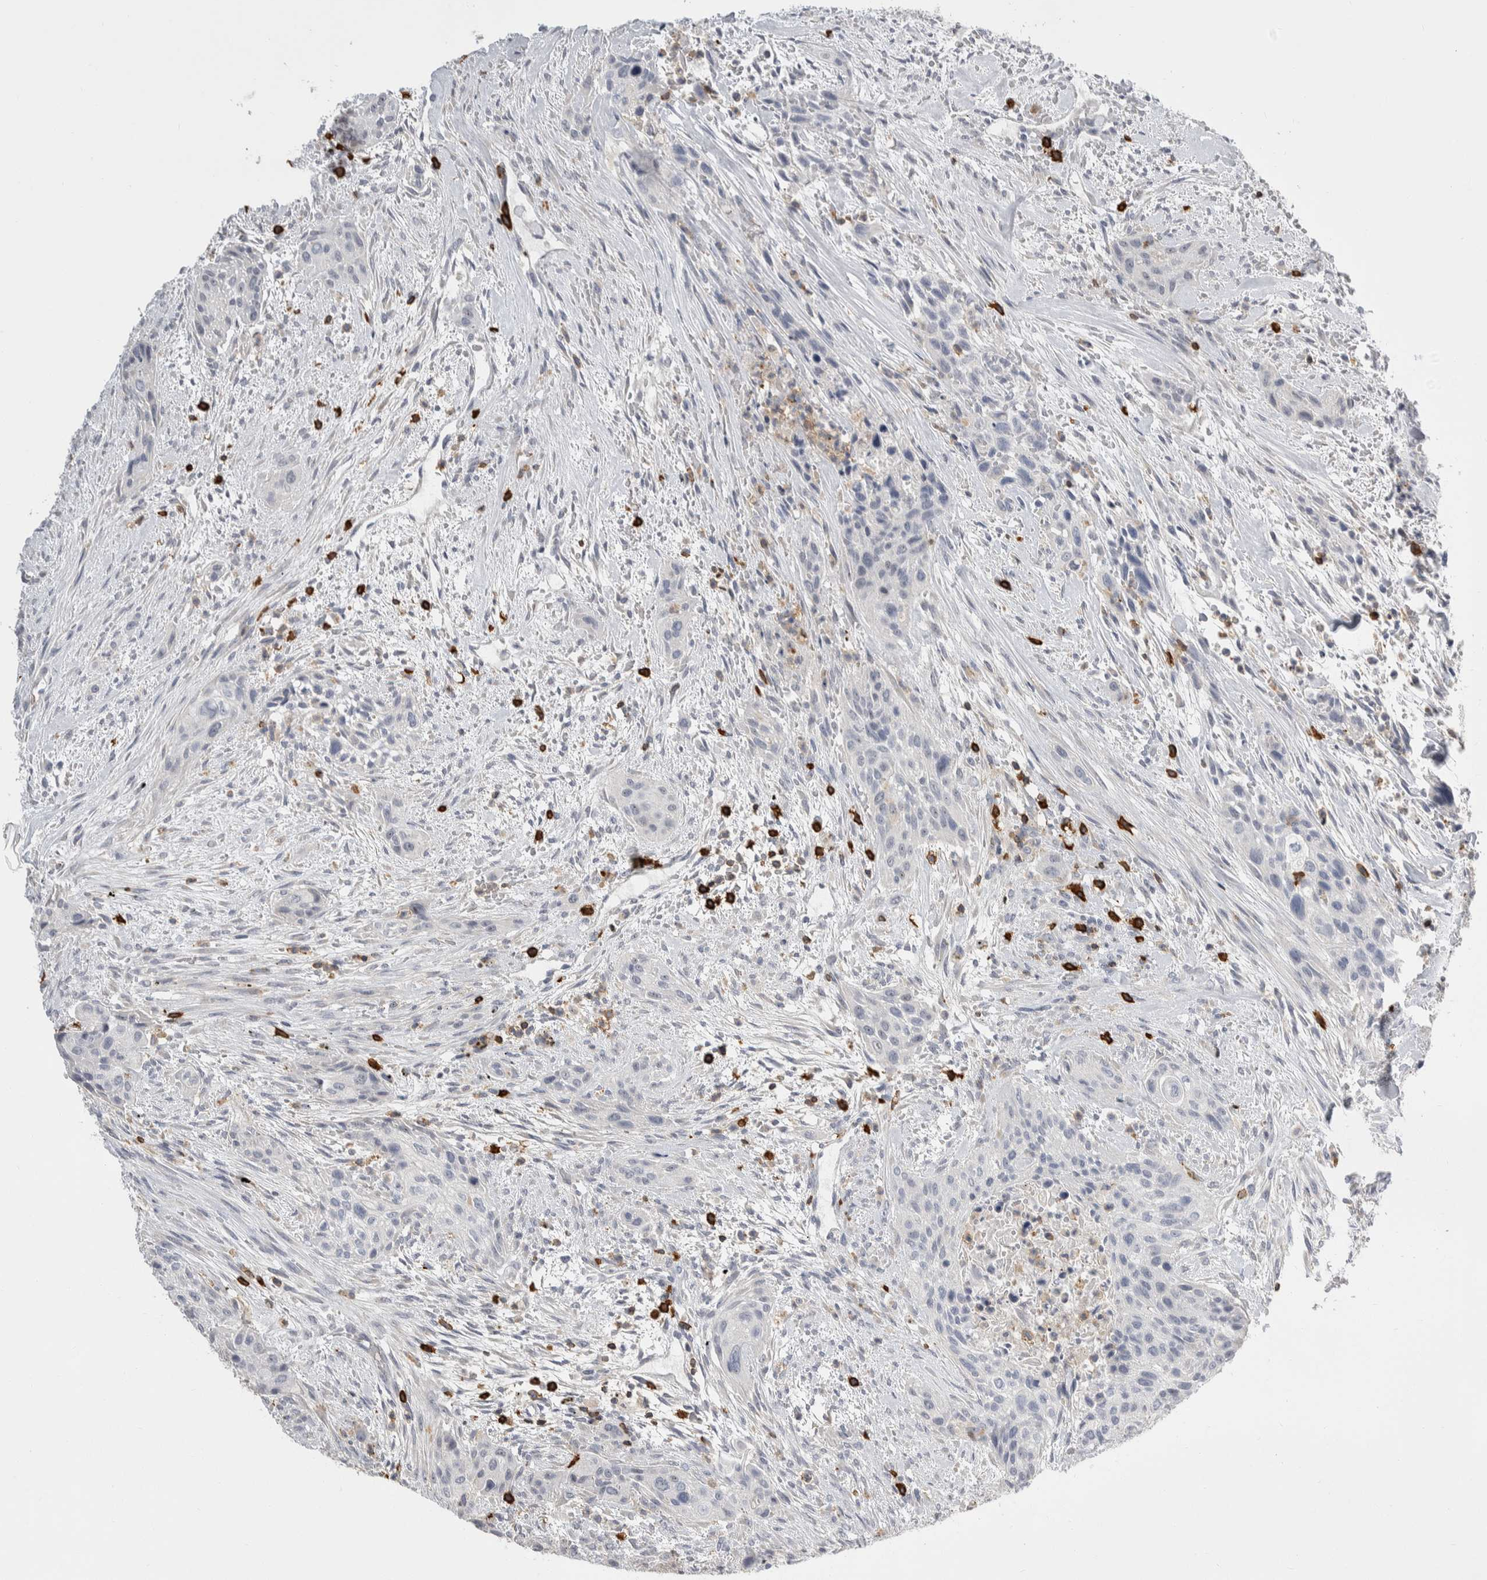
{"staining": {"intensity": "negative", "quantity": "none", "location": "none"}, "tissue": "urothelial cancer", "cell_type": "Tumor cells", "image_type": "cancer", "snomed": [{"axis": "morphology", "description": "Urothelial carcinoma, High grade"}, {"axis": "topography", "description": "Urinary bladder"}], "caption": "Immunohistochemical staining of urothelial carcinoma (high-grade) shows no significant staining in tumor cells.", "gene": "CEP295NL", "patient": {"sex": "male", "age": 35}}